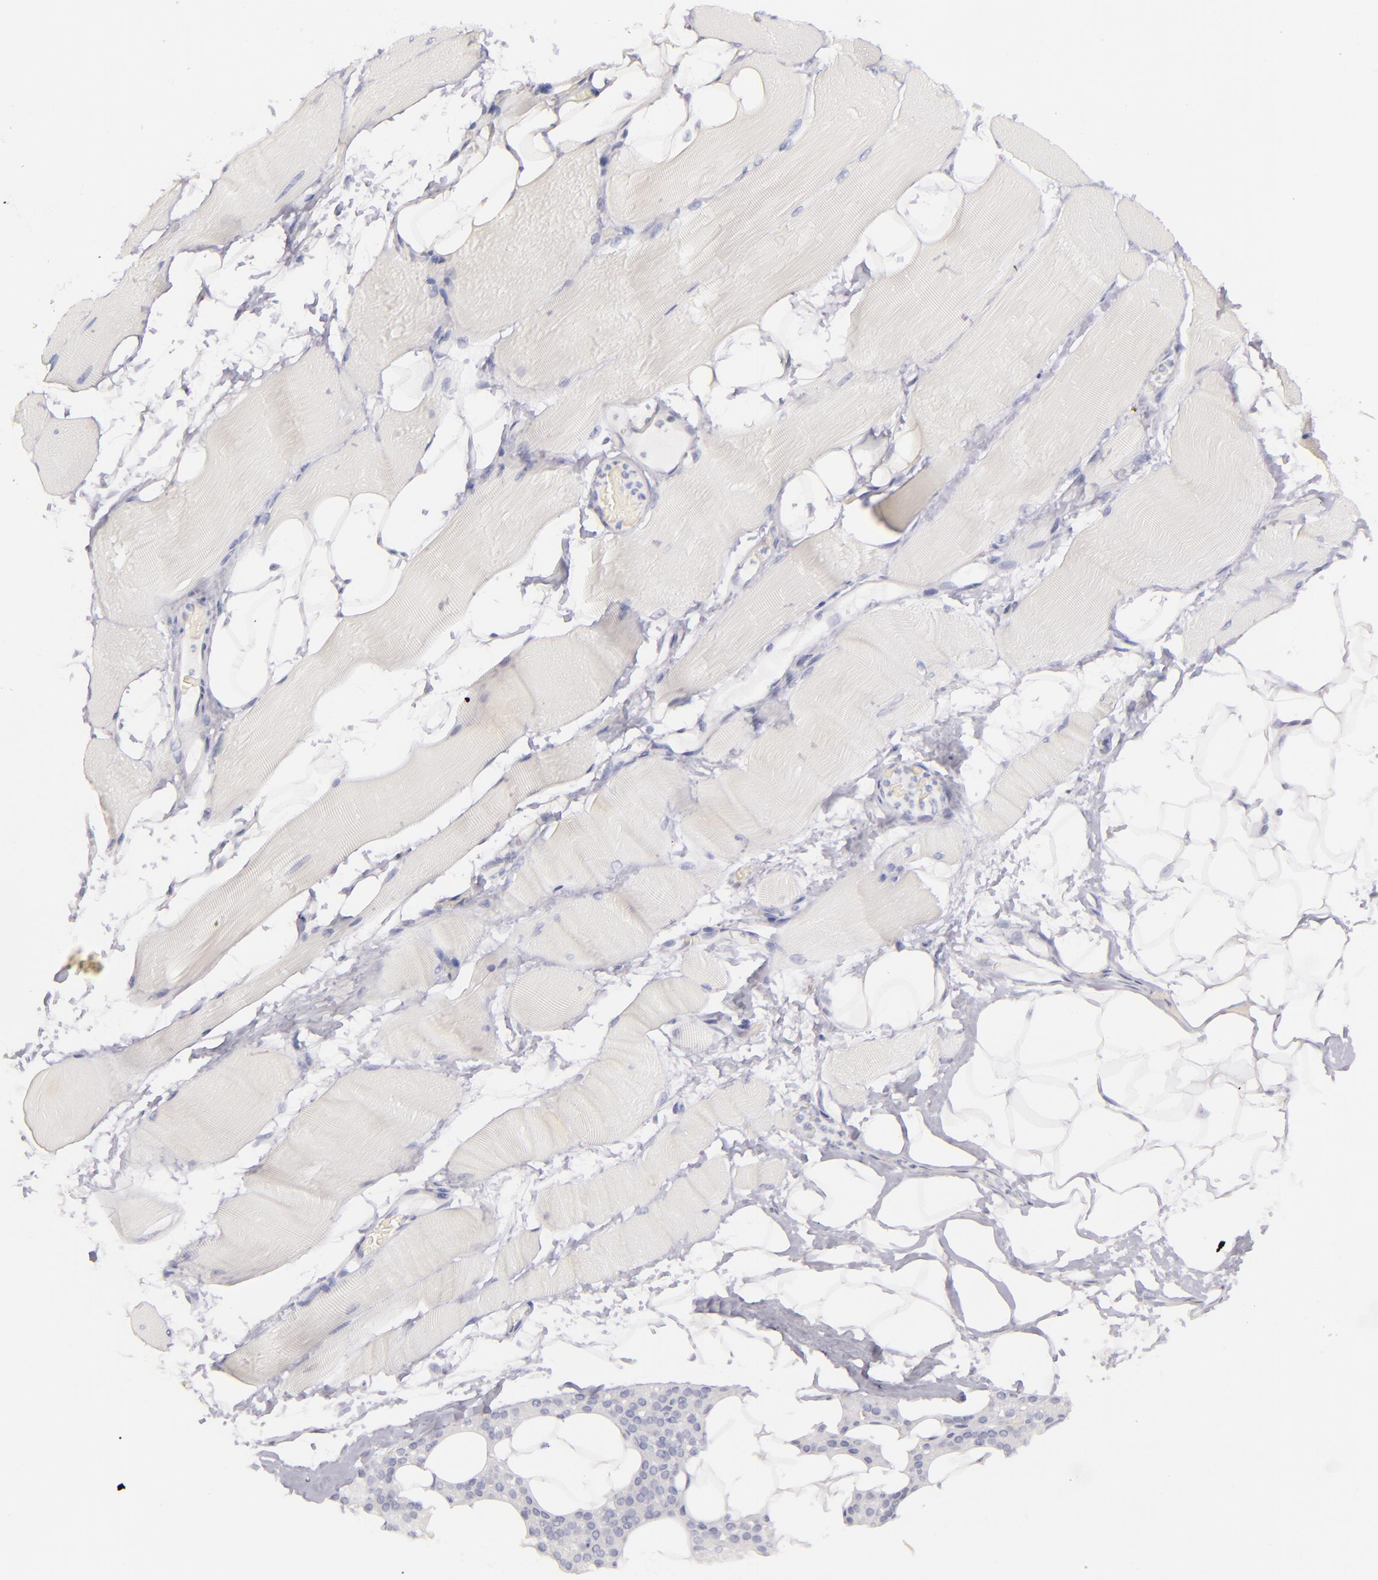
{"staining": {"intensity": "negative", "quantity": "none", "location": "none"}, "tissue": "skeletal muscle", "cell_type": "Myocytes", "image_type": "normal", "snomed": [{"axis": "morphology", "description": "Normal tissue, NOS"}, {"axis": "topography", "description": "Skeletal muscle"}, {"axis": "topography", "description": "Parathyroid gland"}], "caption": "This micrograph is of unremarkable skeletal muscle stained with immunohistochemistry to label a protein in brown with the nuclei are counter-stained blue. There is no staining in myocytes.", "gene": "CD207", "patient": {"sex": "female", "age": 37}}